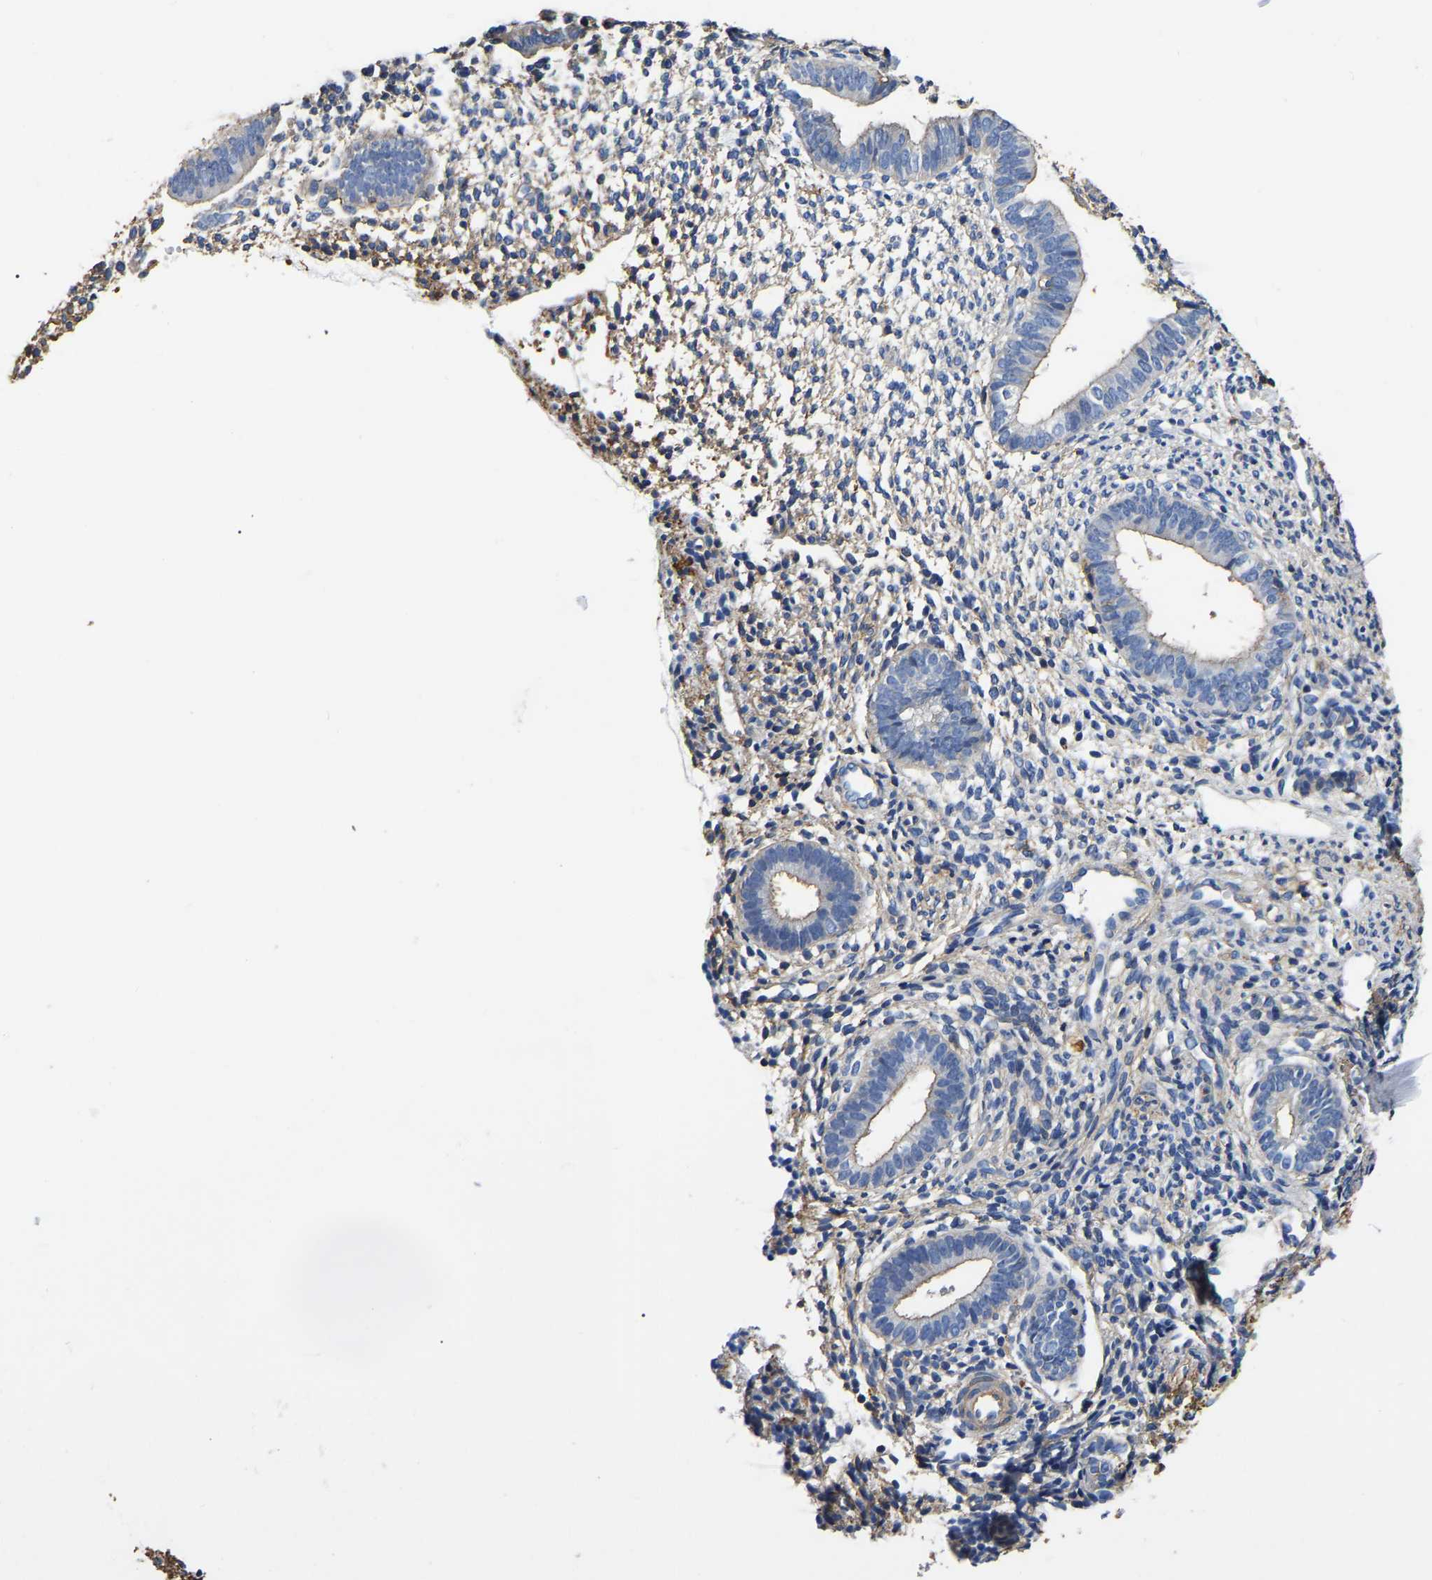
{"staining": {"intensity": "weak", "quantity": "<25%", "location": "cytoplasmic/membranous"}, "tissue": "endometrium", "cell_type": "Cells in endometrial stroma", "image_type": "normal", "snomed": [{"axis": "morphology", "description": "Normal tissue, NOS"}, {"axis": "topography", "description": "Endometrium"}], "caption": "Immunohistochemistry histopathology image of benign endometrium: endometrium stained with DAB (3,3'-diaminobenzidine) shows no significant protein positivity in cells in endometrial stroma. (DAB (3,3'-diaminobenzidine) IHC visualized using brightfield microscopy, high magnification).", "gene": "ARMT1", "patient": {"sex": "female", "age": 46}}